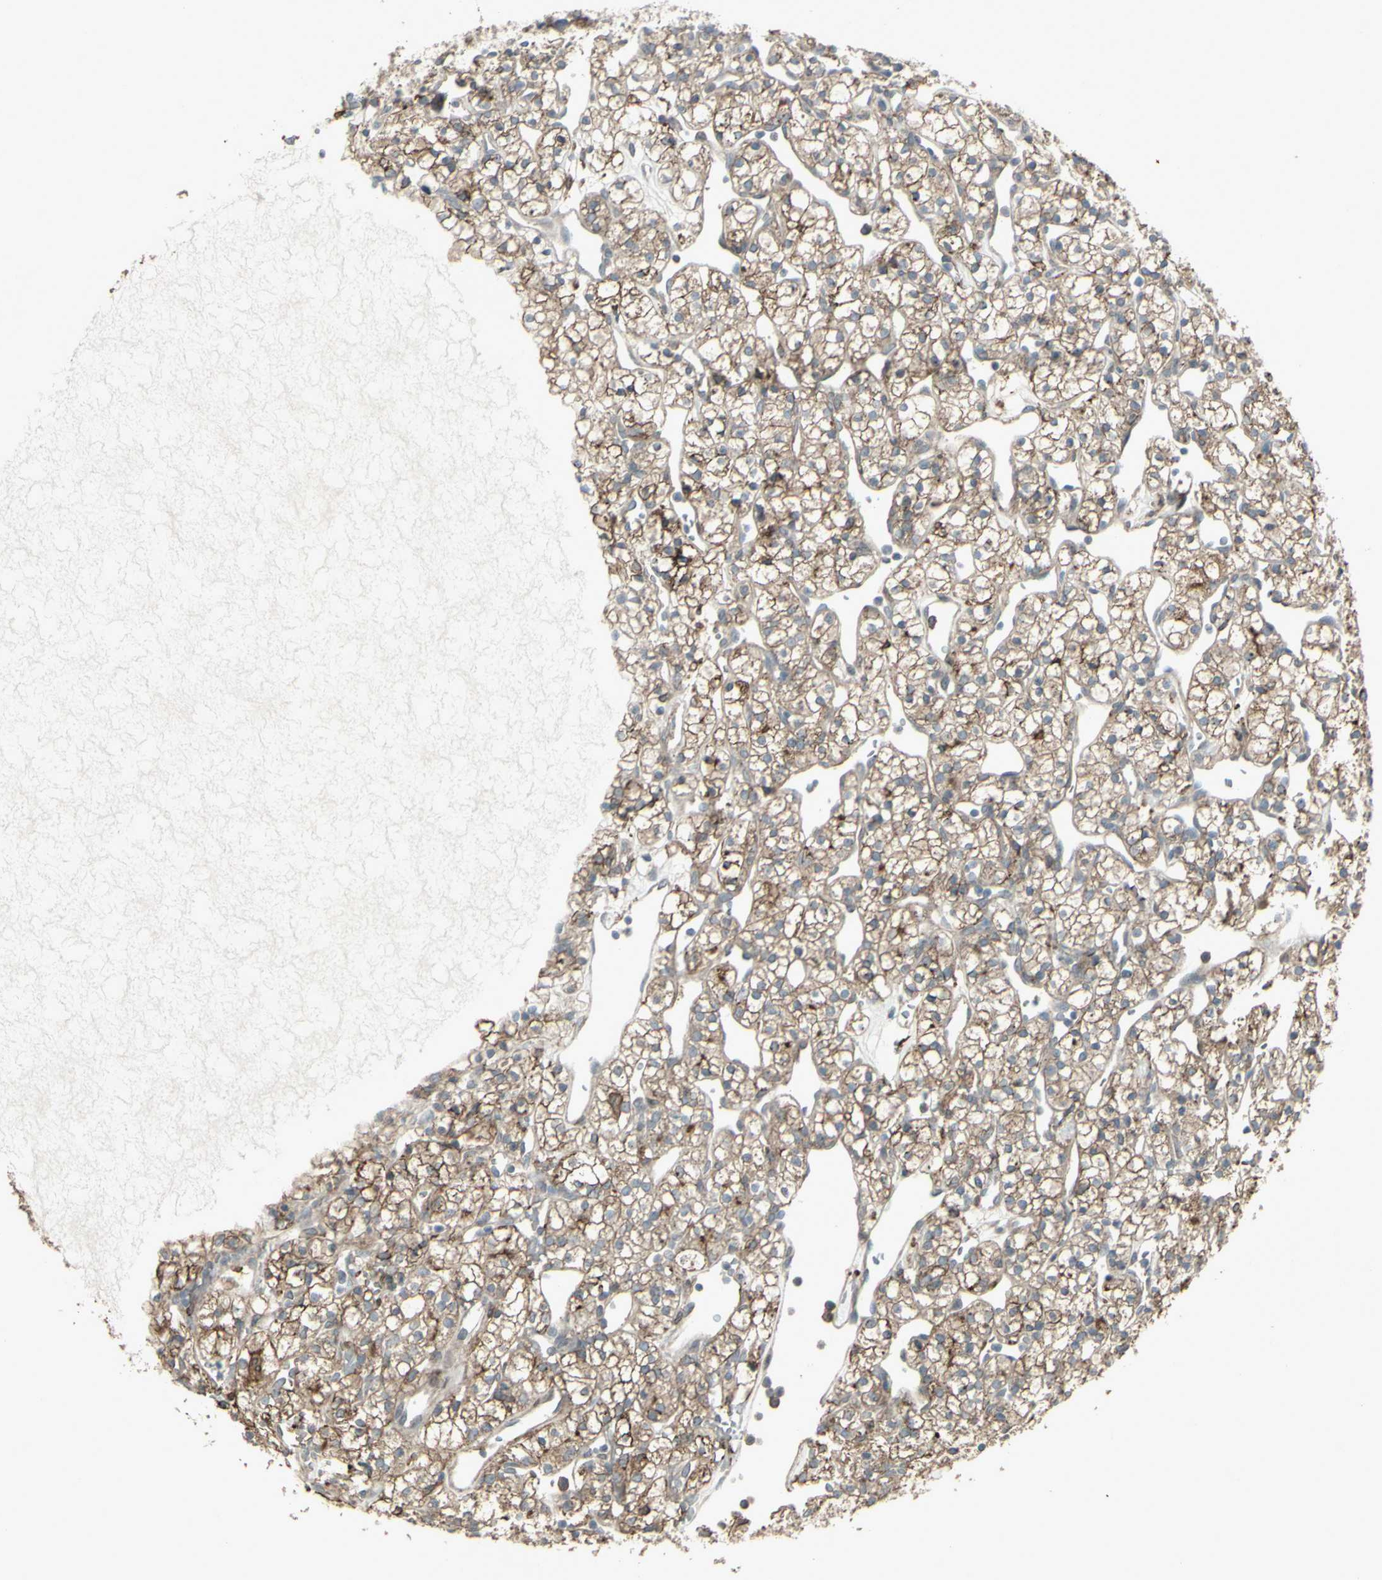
{"staining": {"intensity": "moderate", "quantity": ">75%", "location": "cytoplasmic/membranous"}, "tissue": "renal cancer", "cell_type": "Tumor cells", "image_type": "cancer", "snomed": [{"axis": "morphology", "description": "Adenocarcinoma, NOS"}, {"axis": "topography", "description": "Kidney"}], "caption": "IHC of human renal cancer (adenocarcinoma) shows medium levels of moderate cytoplasmic/membranous expression in about >75% of tumor cells.", "gene": "SMO", "patient": {"sex": "female", "age": 60}}